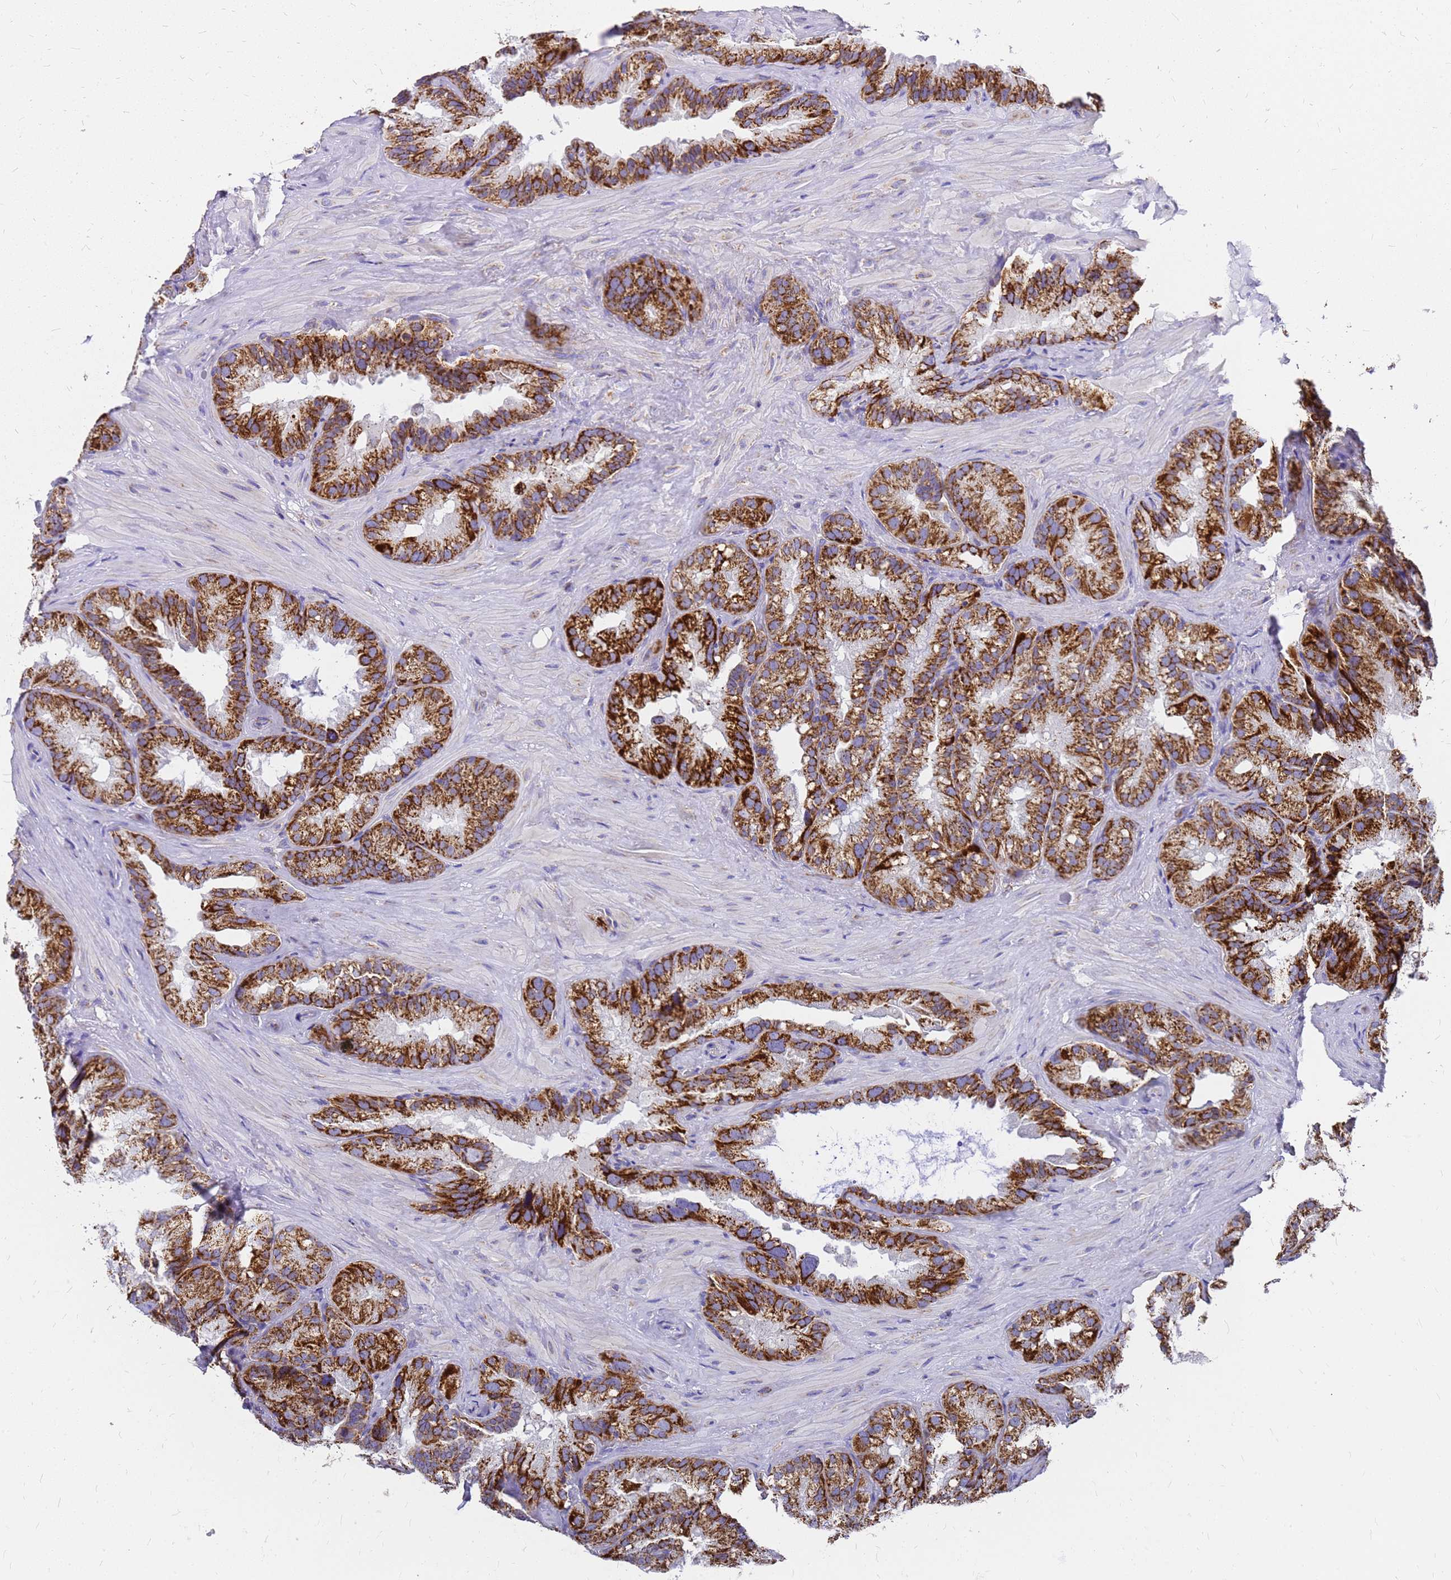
{"staining": {"intensity": "strong", "quantity": ">75%", "location": "cytoplasmic/membranous"}, "tissue": "seminal vesicle", "cell_type": "Glandular cells", "image_type": "normal", "snomed": [{"axis": "morphology", "description": "Normal tissue, NOS"}, {"axis": "topography", "description": "Prostate"}, {"axis": "topography", "description": "Seminal veicle"}], "caption": "Immunohistochemical staining of unremarkable seminal vesicle reveals strong cytoplasmic/membranous protein staining in about >75% of glandular cells.", "gene": "MRPS26", "patient": {"sex": "male", "age": 68}}